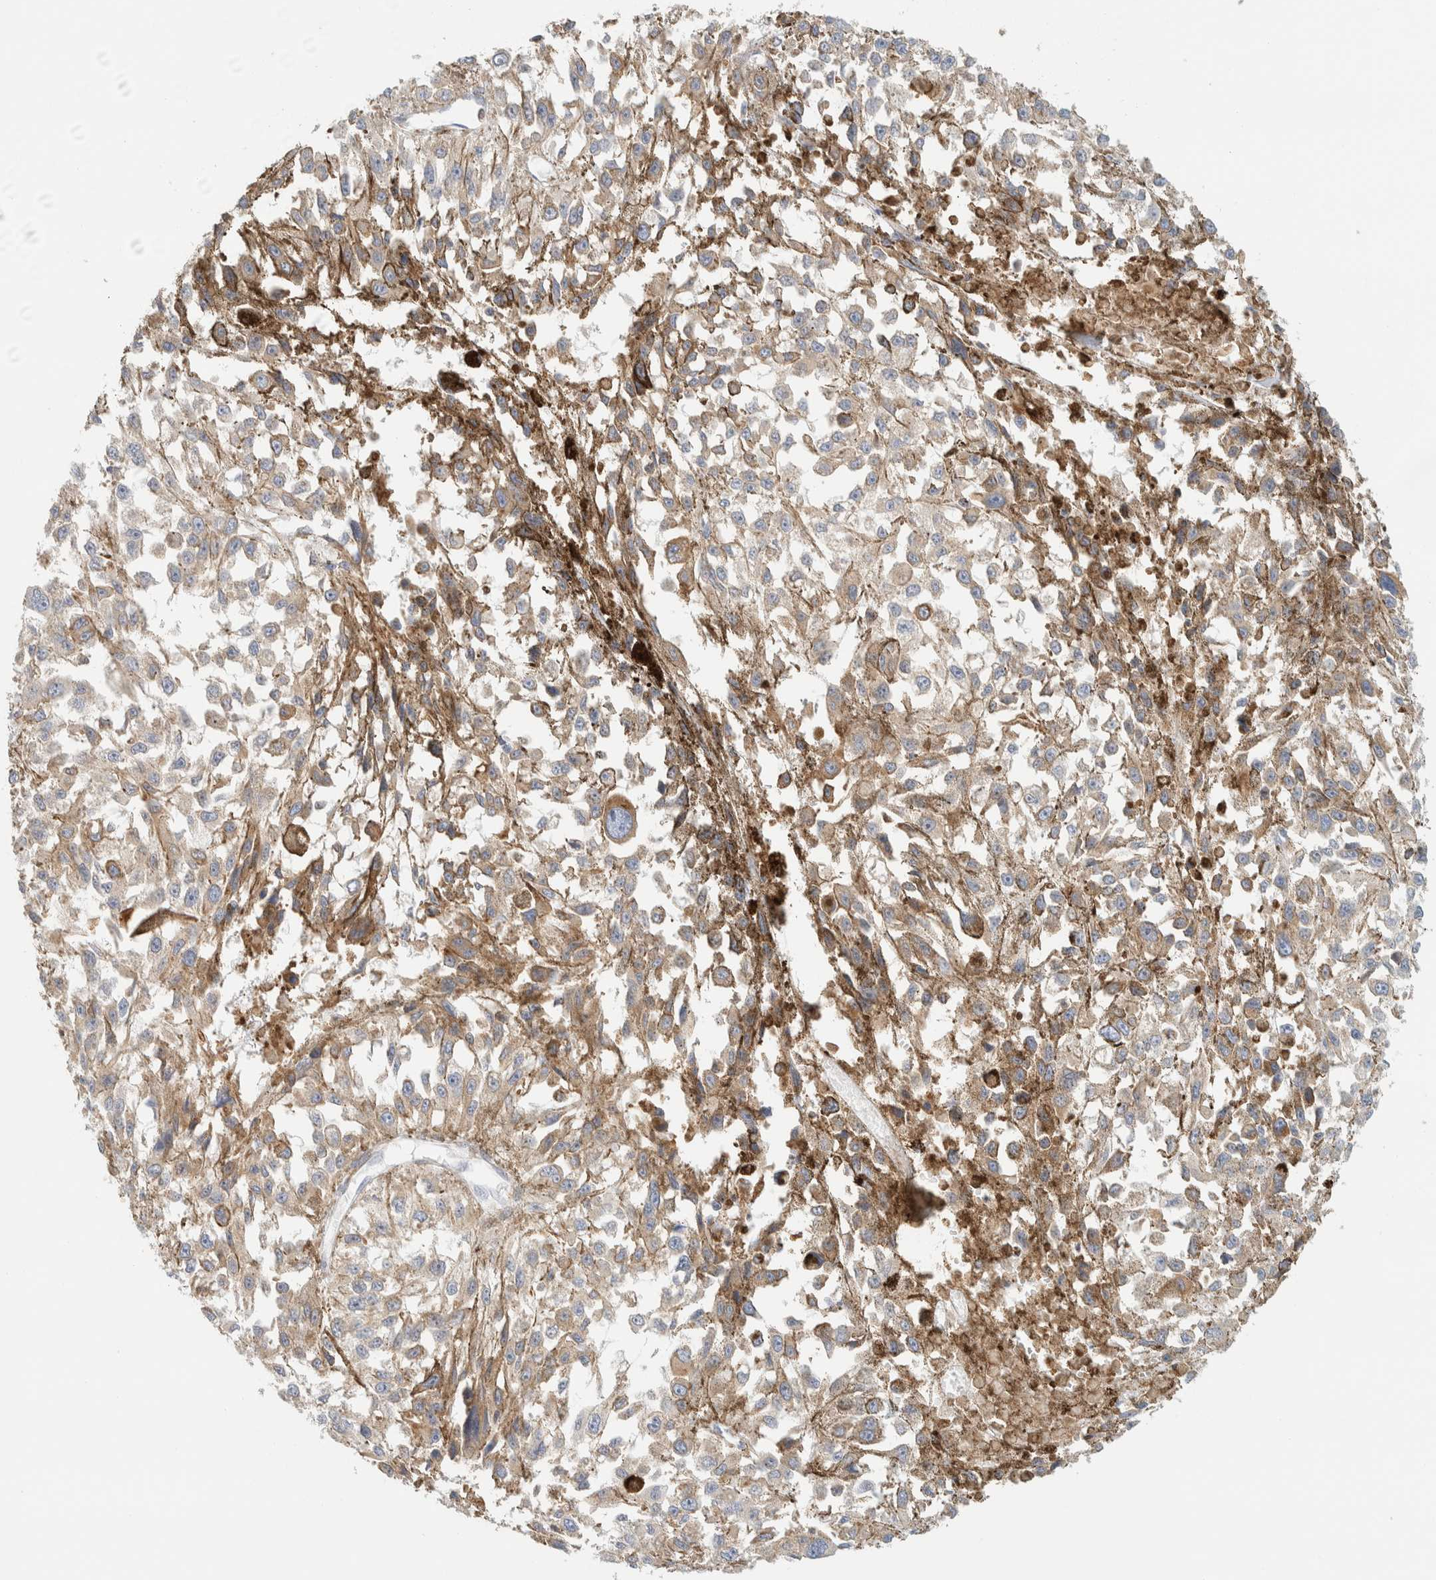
{"staining": {"intensity": "weak", "quantity": ">75%", "location": "cytoplasmic/membranous"}, "tissue": "melanoma", "cell_type": "Tumor cells", "image_type": "cancer", "snomed": [{"axis": "morphology", "description": "Malignant melanoma, Metastatic site"}, {"axis": "topography", "description": "Lymph node"}], "caption": "Melanoma was stained to show a protein in brown. There is low levels of weak cytoplasmic/membranous expression in approximately >75% of tumor cells.", "gene": "NT5C", "patient": {"sex": "male", "age": 59}}